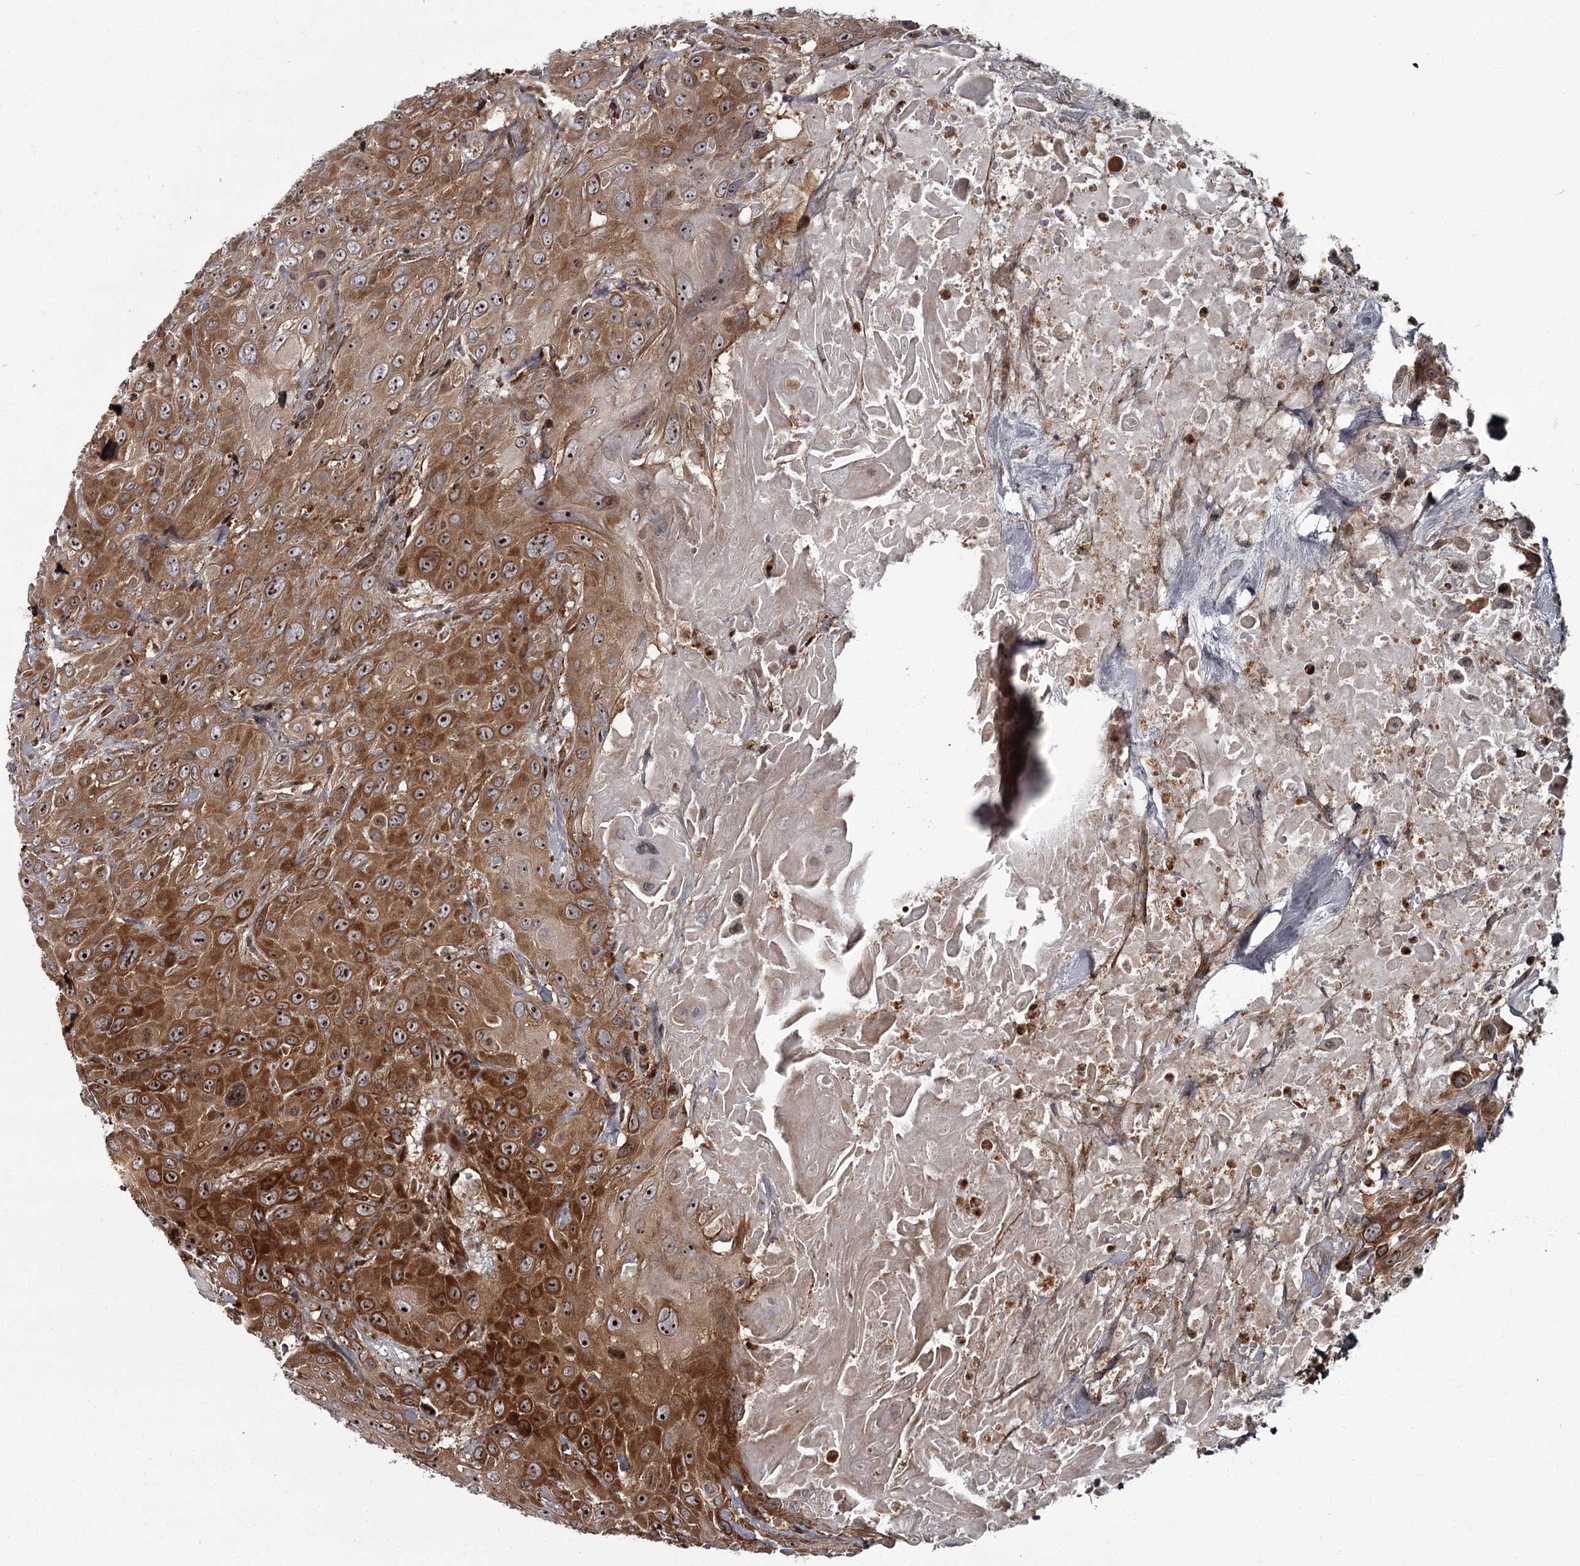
{"staining": {"intensity": "moderate", "quantity": ">75%", "location": "cytoplasmic/membranous,nuclear"}, "tissue": "head and neck cancer", "cell_type": "Tumor cells", "image_type": "cancer", "snomed": [{"axis": "morphology", "description": "Squamous cell carcinoma, NOS"}, {"axis": "topography", "description": "Head-Neck"}], "caption": "Immunohistochemical staining of squamous cell carcinoma (head and neck) displays medium levels of moderate cytoplasmic/membranous and nuclear staining in approximately >75% of tumor cells. The staining is performed using DAB brown chromogen to label protein expression. The nuclei are counter-stained blue using hematoxylin.", "gene": "THAP9", "patient": {"sex": "male", "age": 81}}